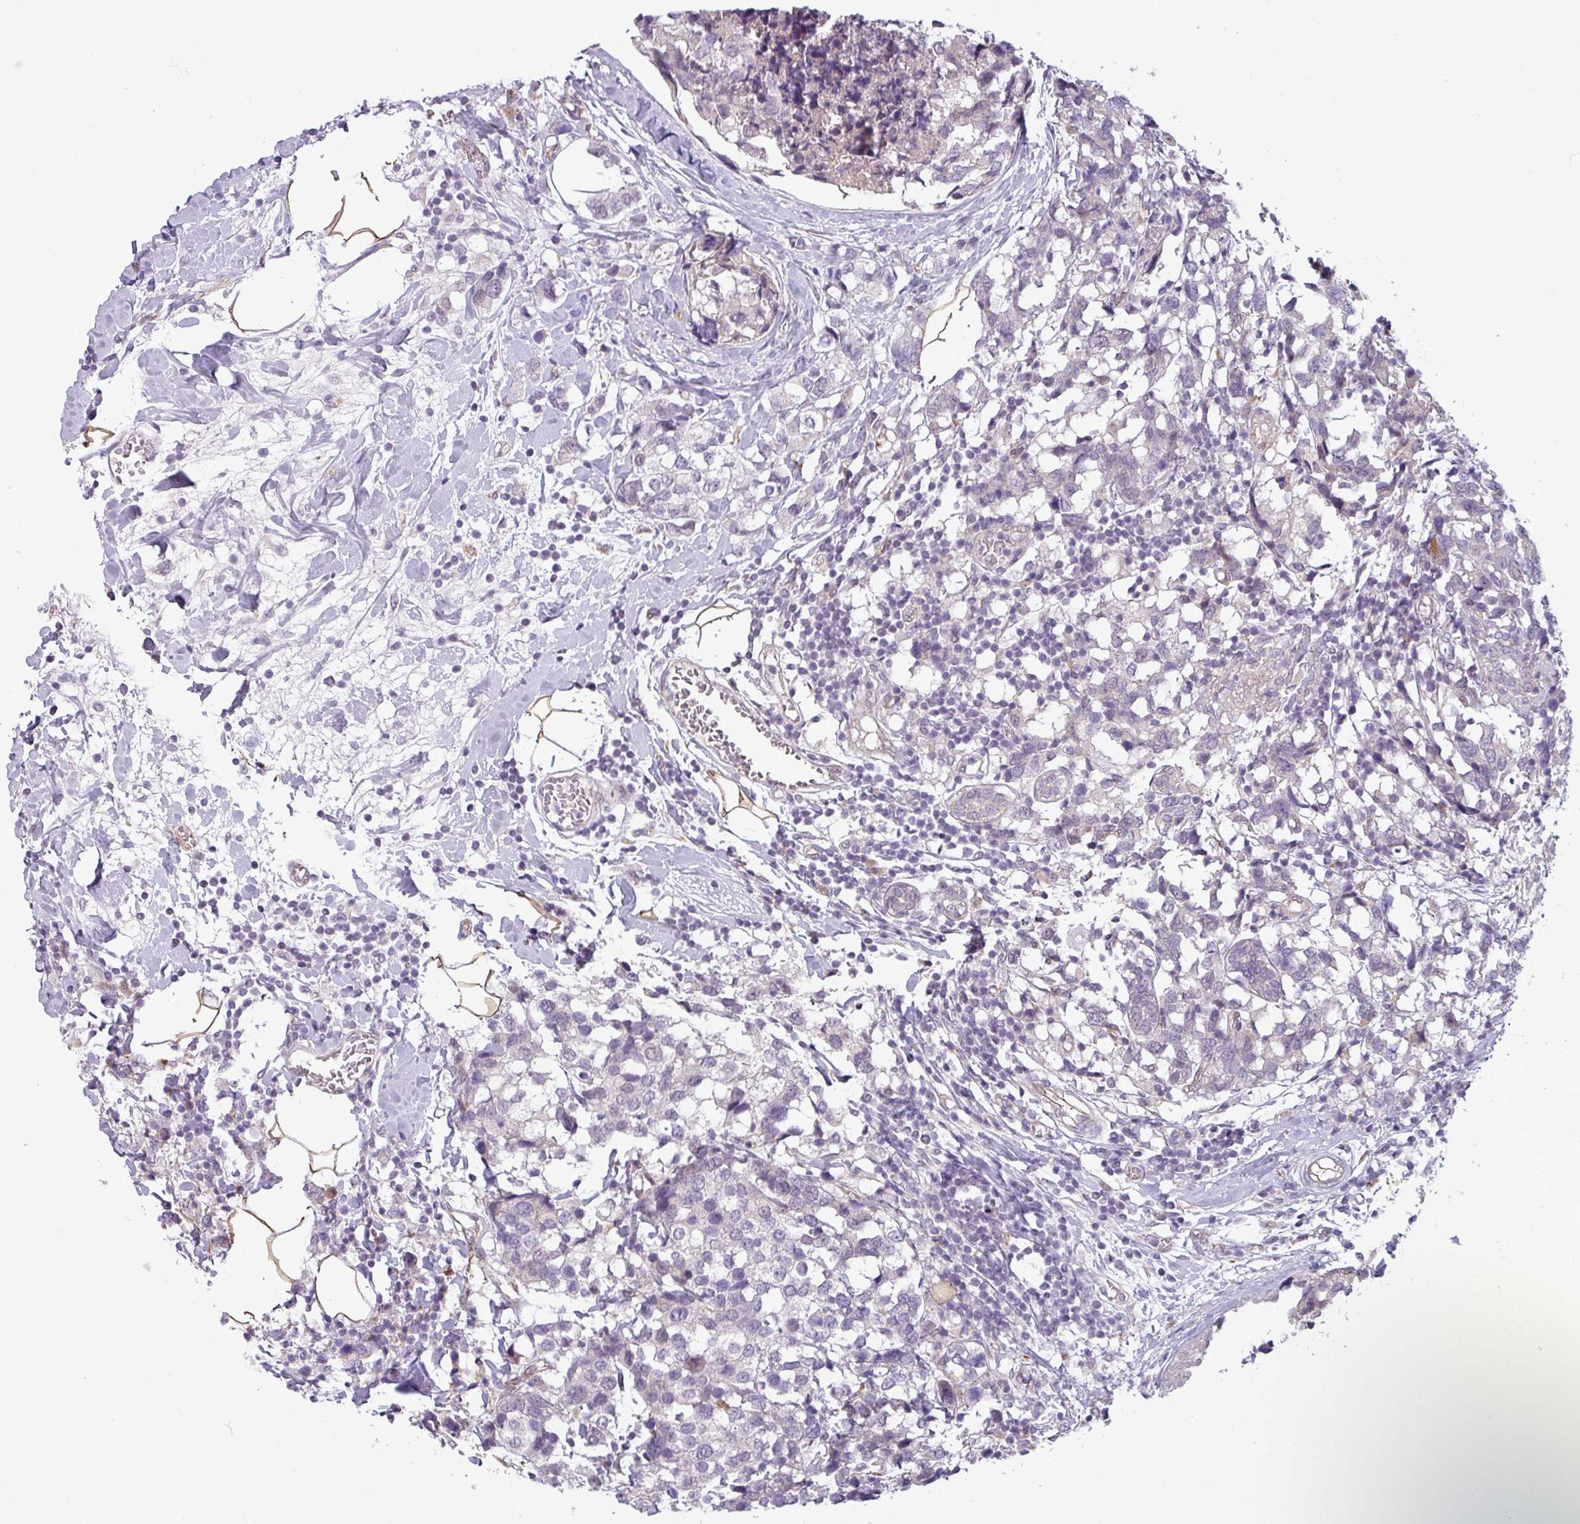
{"staining": {"intensity": "negative", "quantity": "none", "location": "none"}, "tissue": "breast cancer", "cell_type": "Tumor cells", "image_type": "cancer", "snomed": [{"axis": "morphology", "description": "Lobular carcinoma"}, {"axis": "topography", "description": "Breast"}], "caption": "Immunohistochemical staining of human breast cancer (lobular carcinoma) exhibits no significant expression in tumor cells. The staining was performed using DAB (3,3'-diaminobenzidine) to visualize the protein expression in brown, while the nuclei were stained in blue with hematoxylin (Magnification: 20x).", "gene": "CCDC144A", "patient": {"sex": "female", "age": 59}}